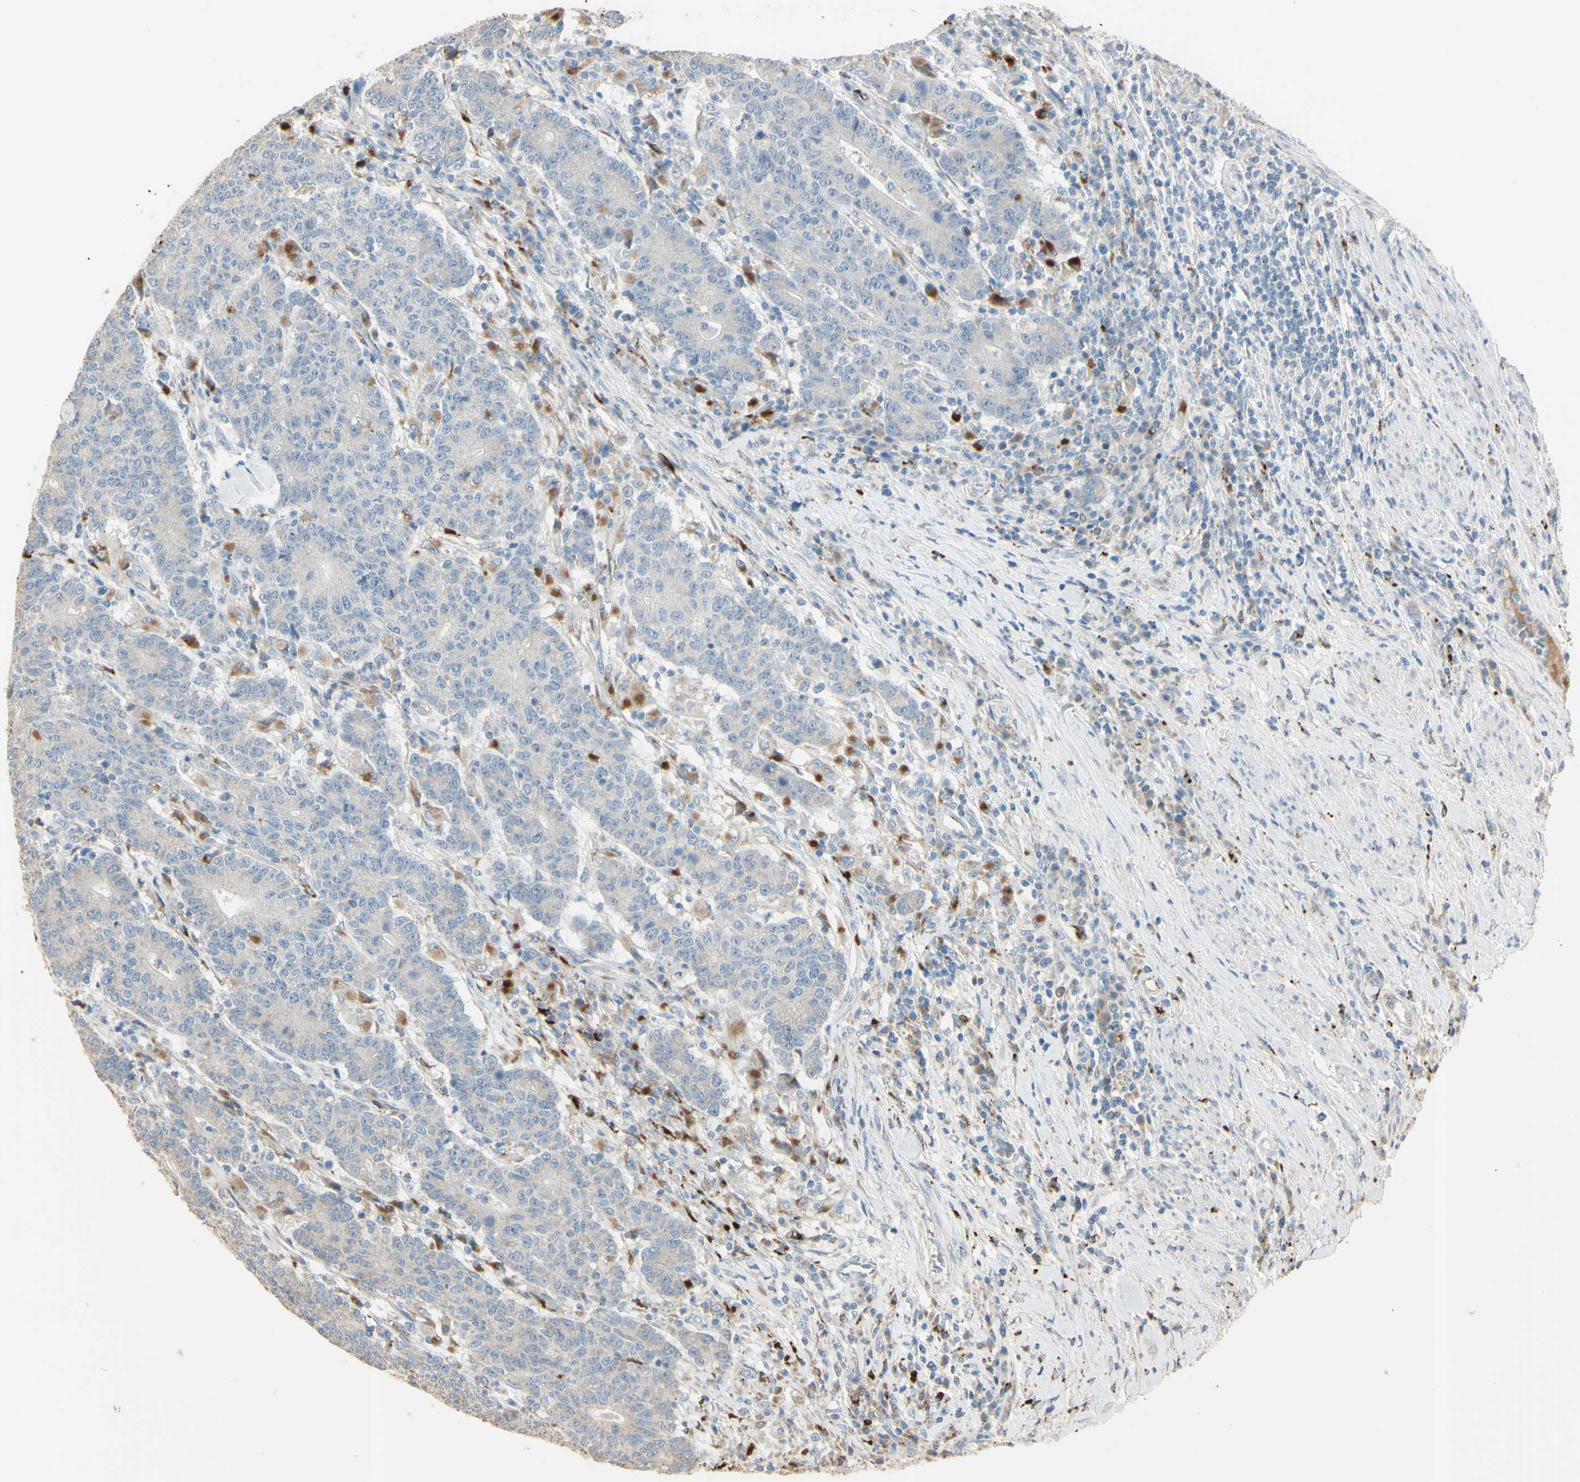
{"staining": {"intensity": "weak", "quantity": ">75%", "location": "cytoplasmic/membranous"}, "tissue": "colorectal cancer", "cell_type": "Tumor cells", "image_type": "cancer", "snomed": [{"axis": "morphology", "description": "Normal tissue, NOS"}, {"axis": "morphology", "description": "Adenocarcinoma, NOS"}, {"axis": "topography", "description": "Colon"}], "caption": "Immunohistochemical staining of colorectal cancer shows low levels of weak cytoplasmic/membranous protein expression in approximately >75% of tumor cells.", "gene": "ANGPTL1", "patient": {"sex": "female", "age": 75}}